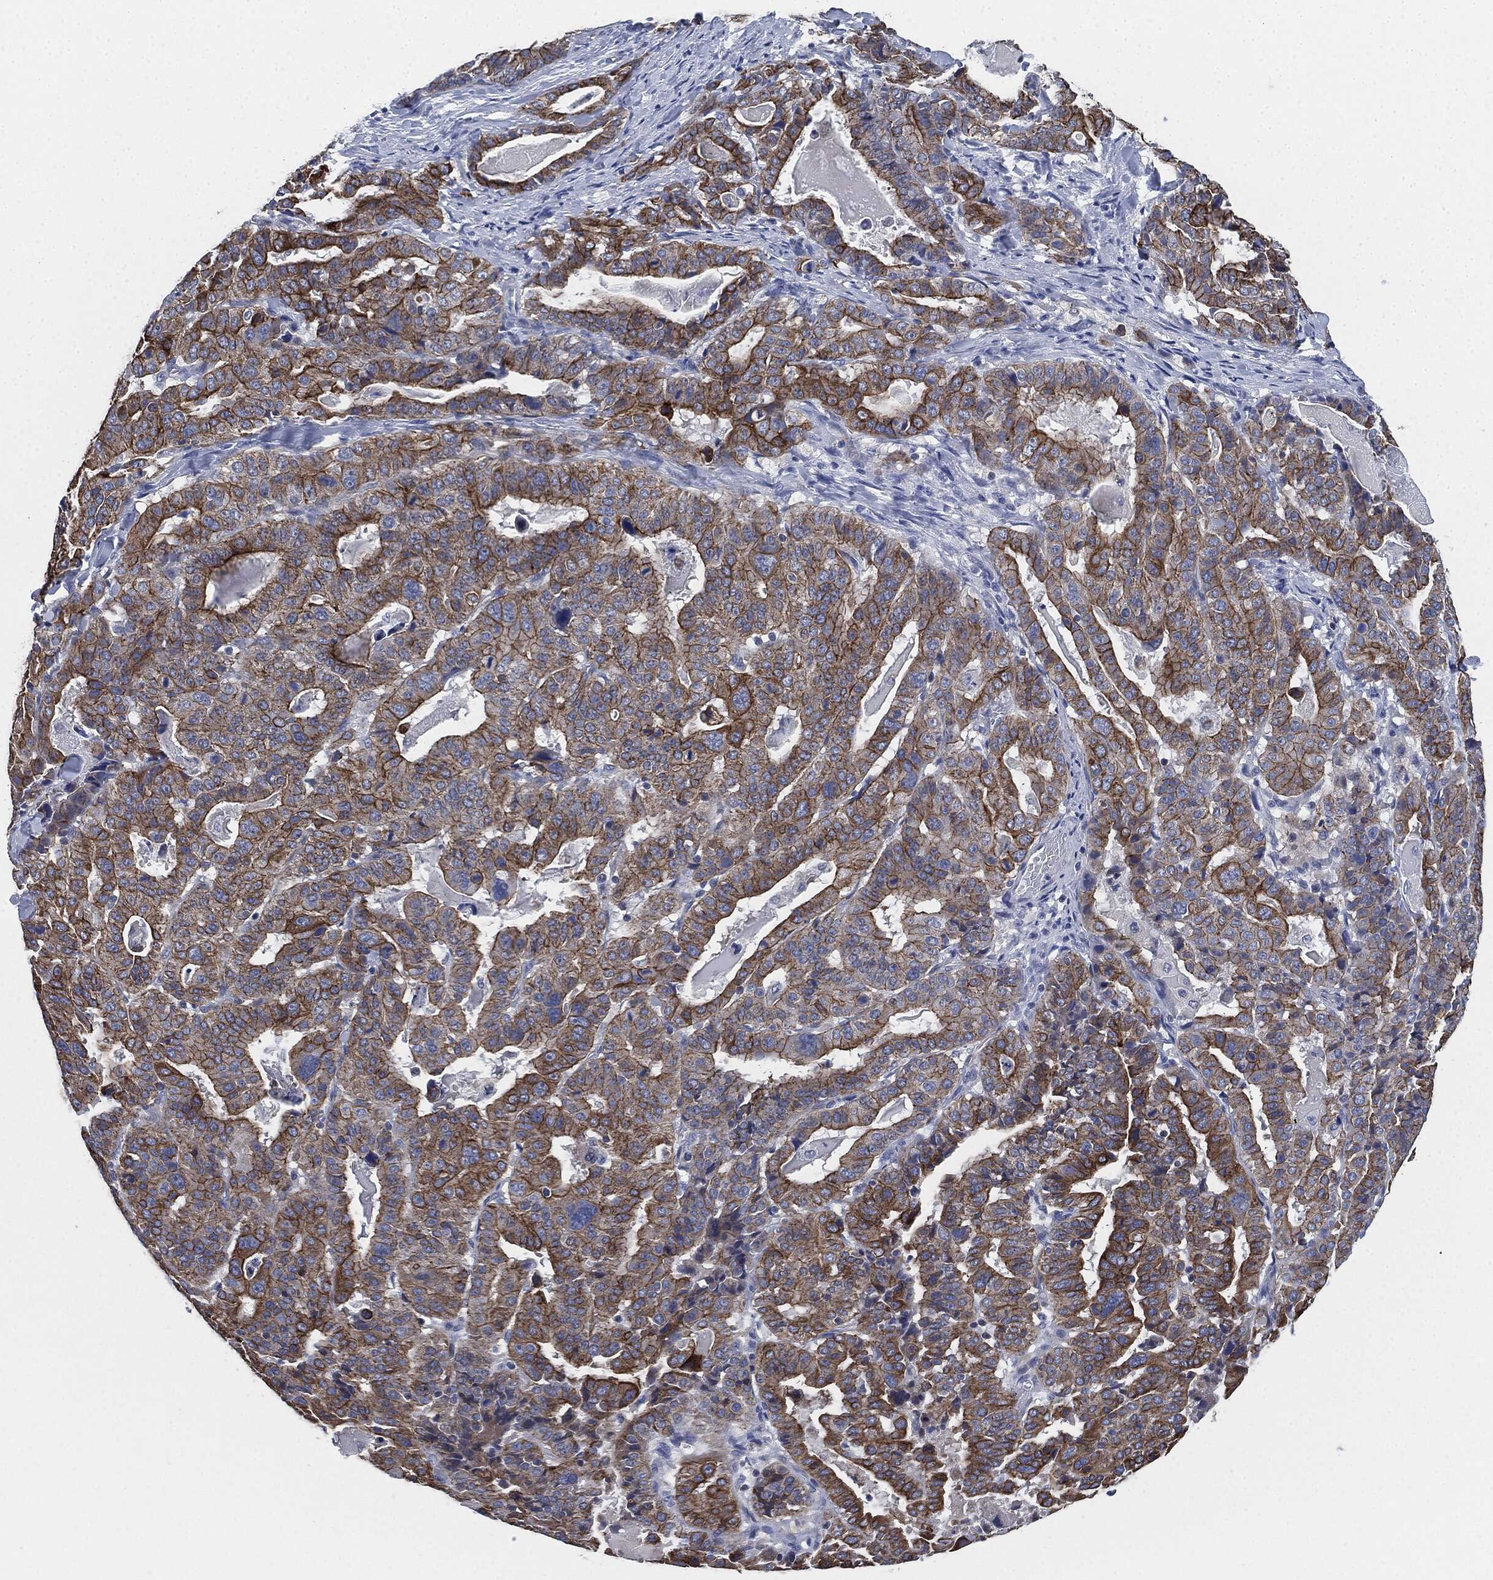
{"staining": {"intensity": "strong", "quantity": ">75%", "location": "cytoplasmic/membranous"}, "tissue": "stomach cancer", "cell_type": "Tumor cells", "image_type": "cancer", "snomed": [{"axis": "morphology", "description": "Adenocarcinoma, NOS"}, {"axis": "topography", "description": "Stomach"}], "caption": "The immunohistochemical stain highlights strong cytoplasmic/membranous staining in tumor cells of stomach cancer (adenocarcinoma) tissue.", "gene": "SHROOM2", "patient": {"sex": "male", "age": 48}}